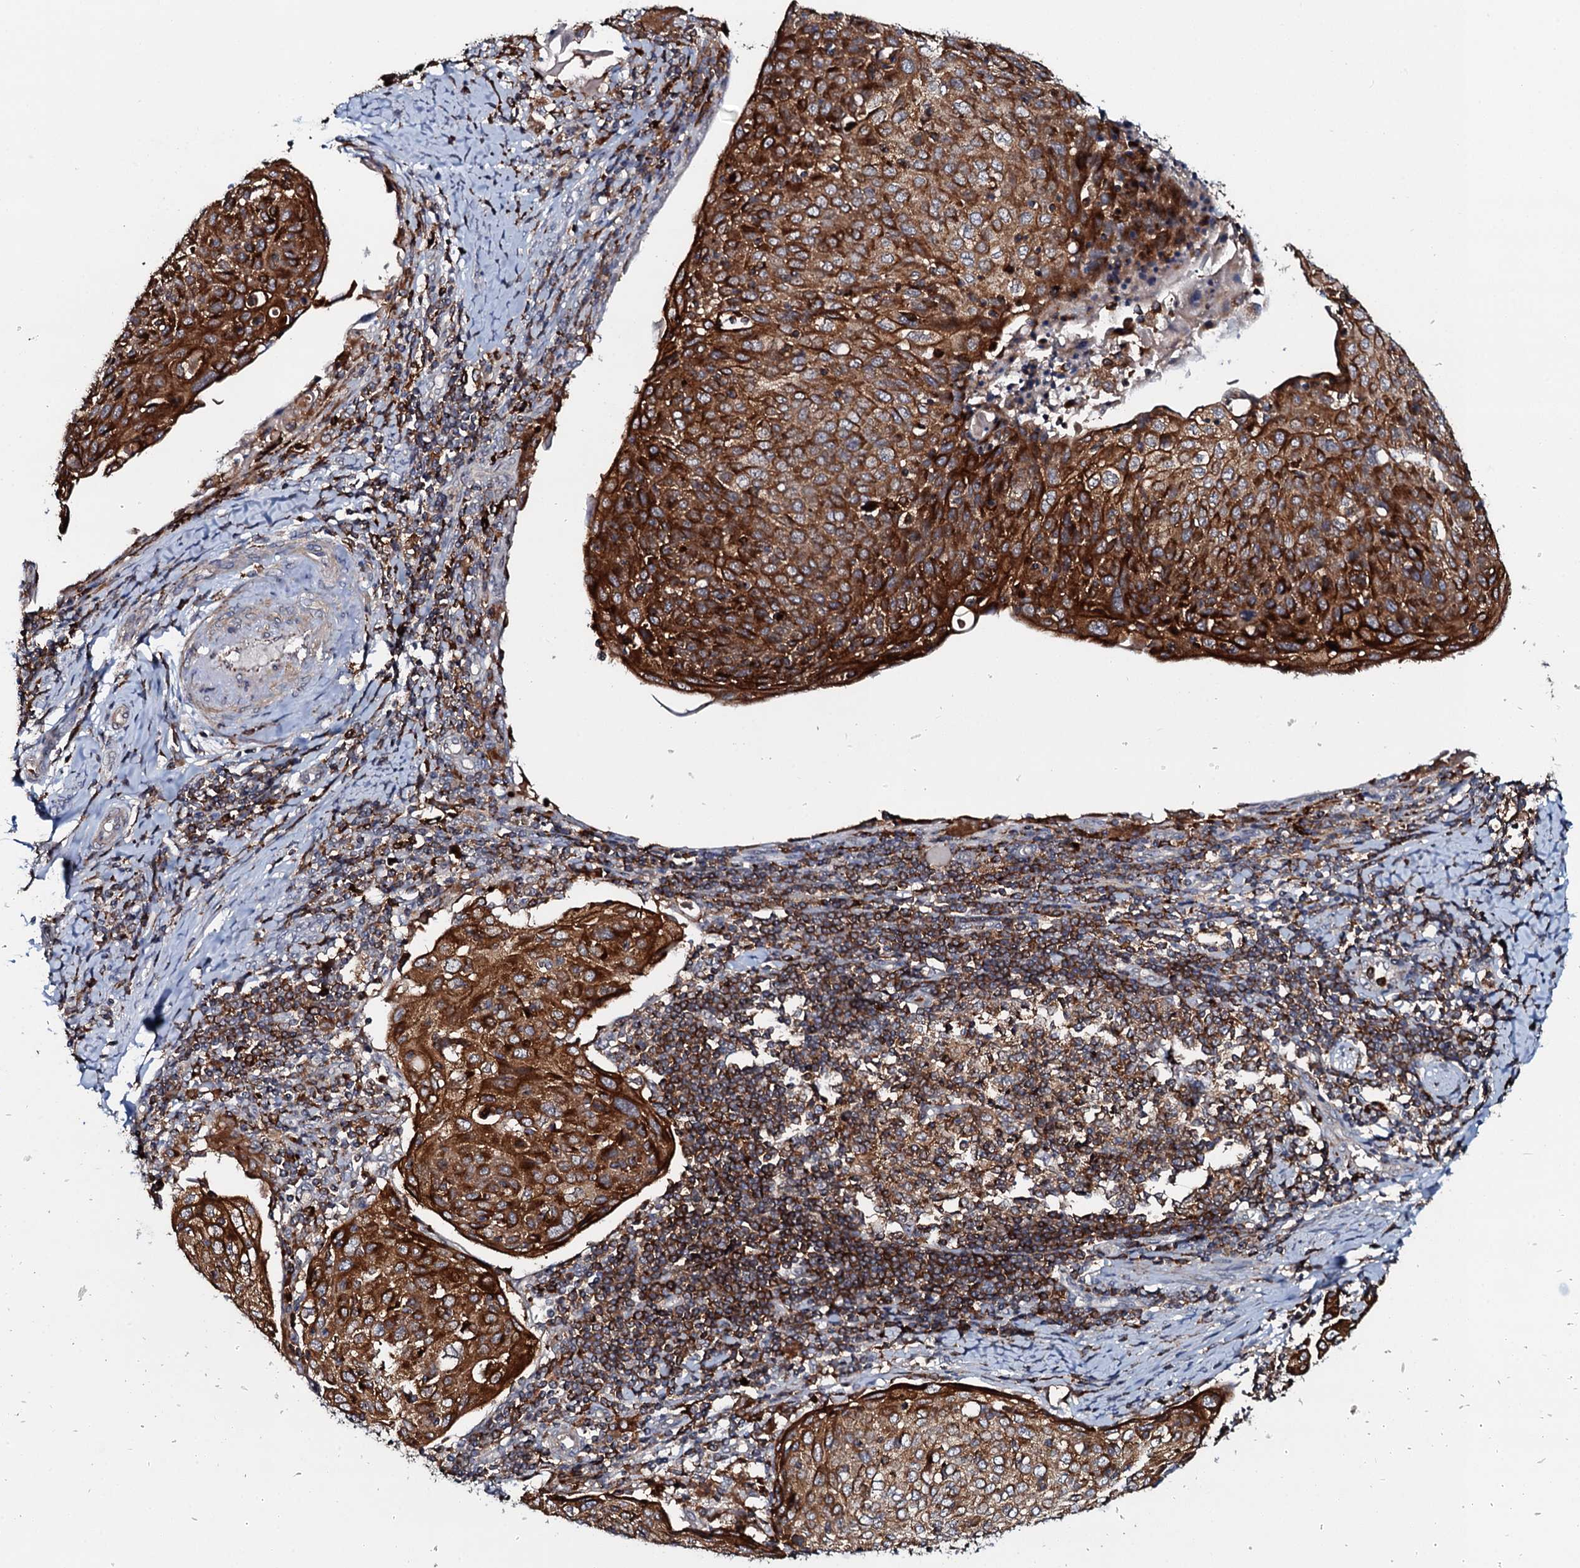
{"staining": {"intensity": "strong", "quantity": ">75%", "location": "cytoplasmic/membranous"}, "tissue": "cervical cancer", "cell_type": "Tumor cells", "image_type": "cancer", "snomed": [{"axis": "morphology", "description": "Squamous cell carcinoma, NOS"}, {"axis": "topography", "description": "Cervix"}], "caption": "Brown immunohistochemical staining in cervical squamous cell carcinoma exhibits strong cytoplasmic/membranous staining in approximately >75% of tumor cells.", "gene": "VAMP8", "patient": {"sex": "female", "age": 67}}